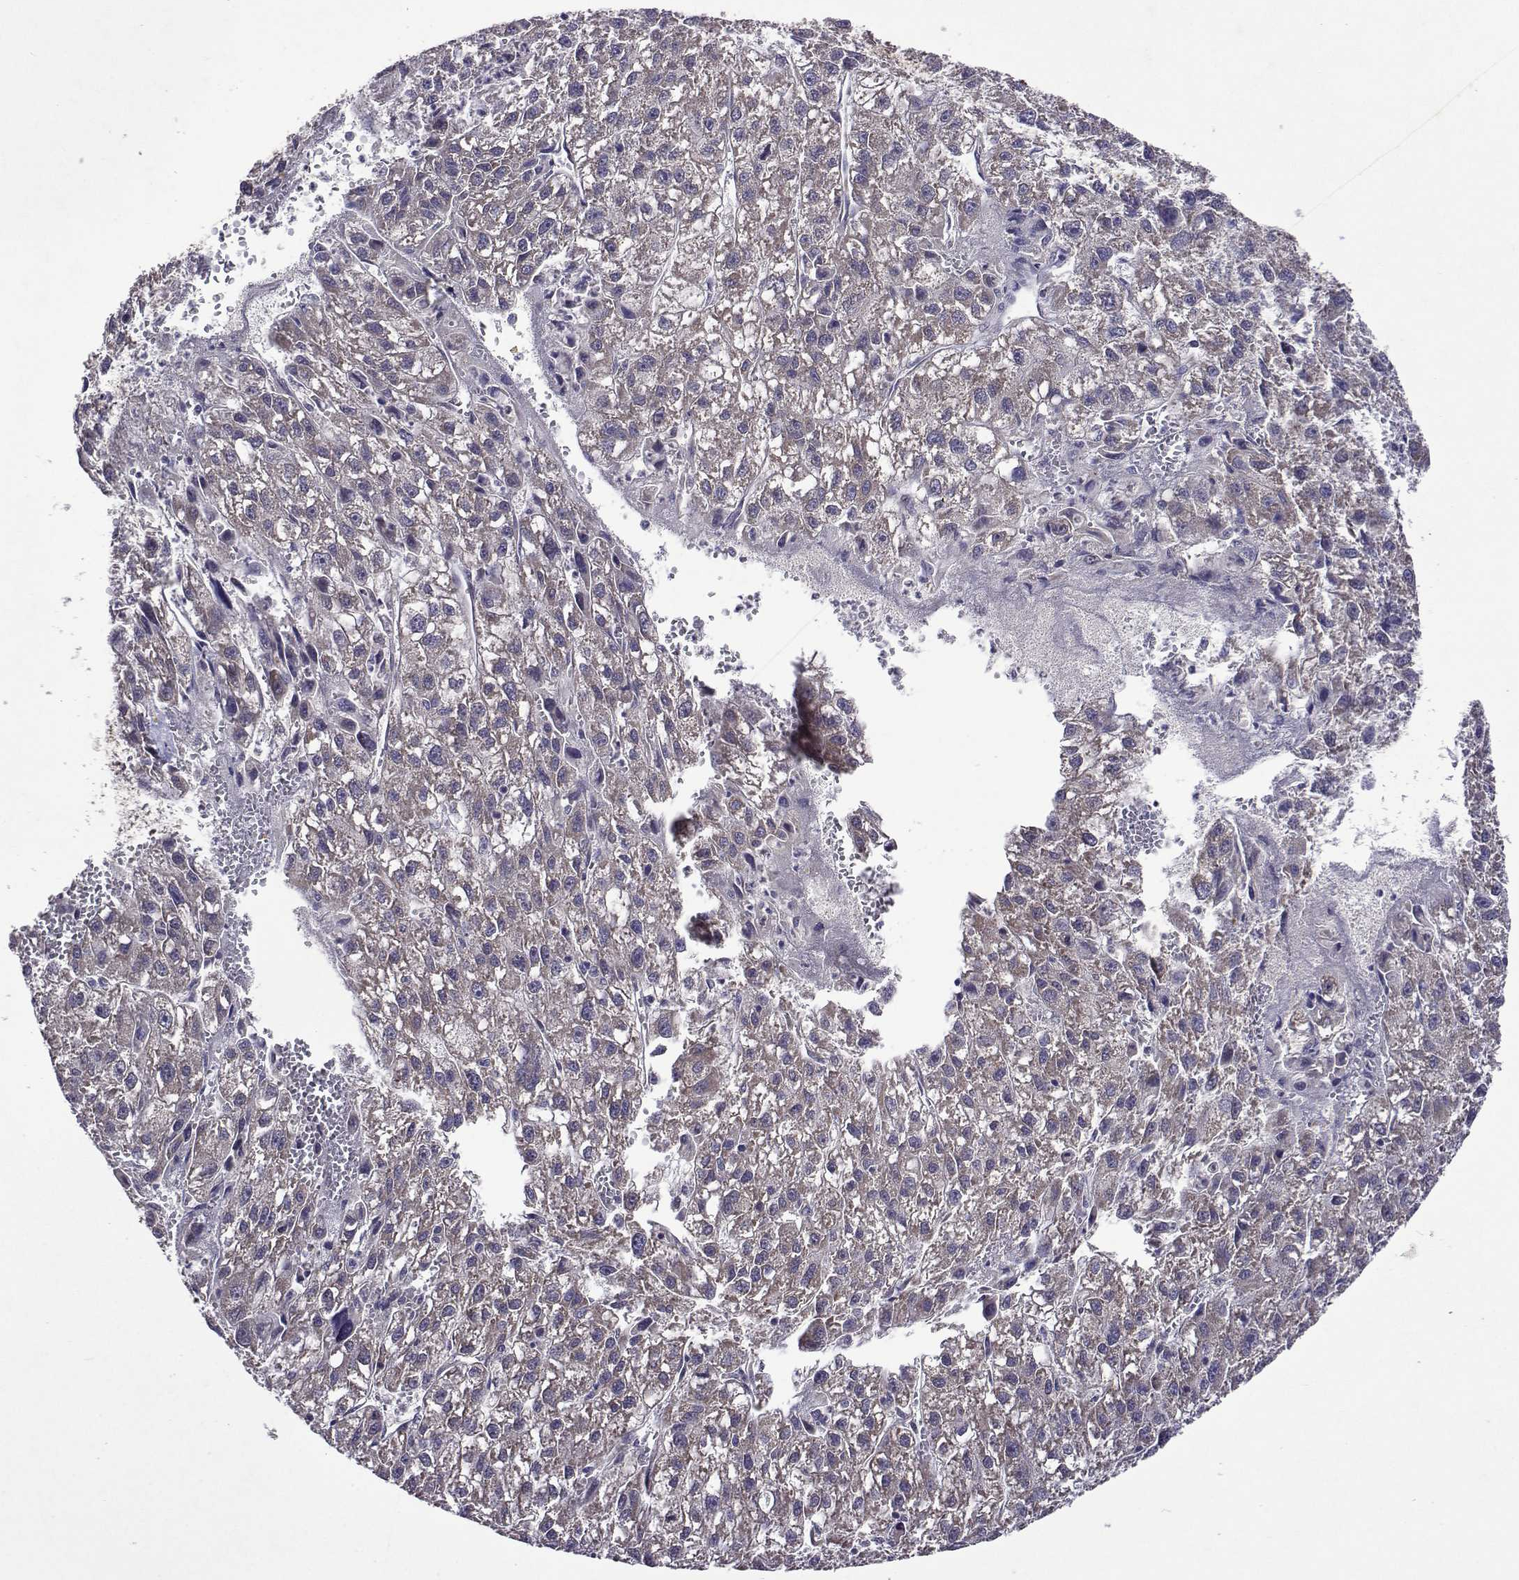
{"staining": {"intensity": "weak", "quantity": "<25%", "location": "cytoplasmic/membranous"}, "tissue": "liver cancer", "cell_type": "Tumor cells", "image_type": "cancer", "snomed": [{"axis": "morphology", "description": "Carcinoma, Hepatocellular, NOS"}, {"axis": "topography", "description": "Liver"}], "caption": "A photomicrograph of hepatocellular carcinoma (liver) stained for a protein exhibits no brown staining in tumor cells.", "gene": "TARBP2", "patient": {"sex": "female", "age": 70}}